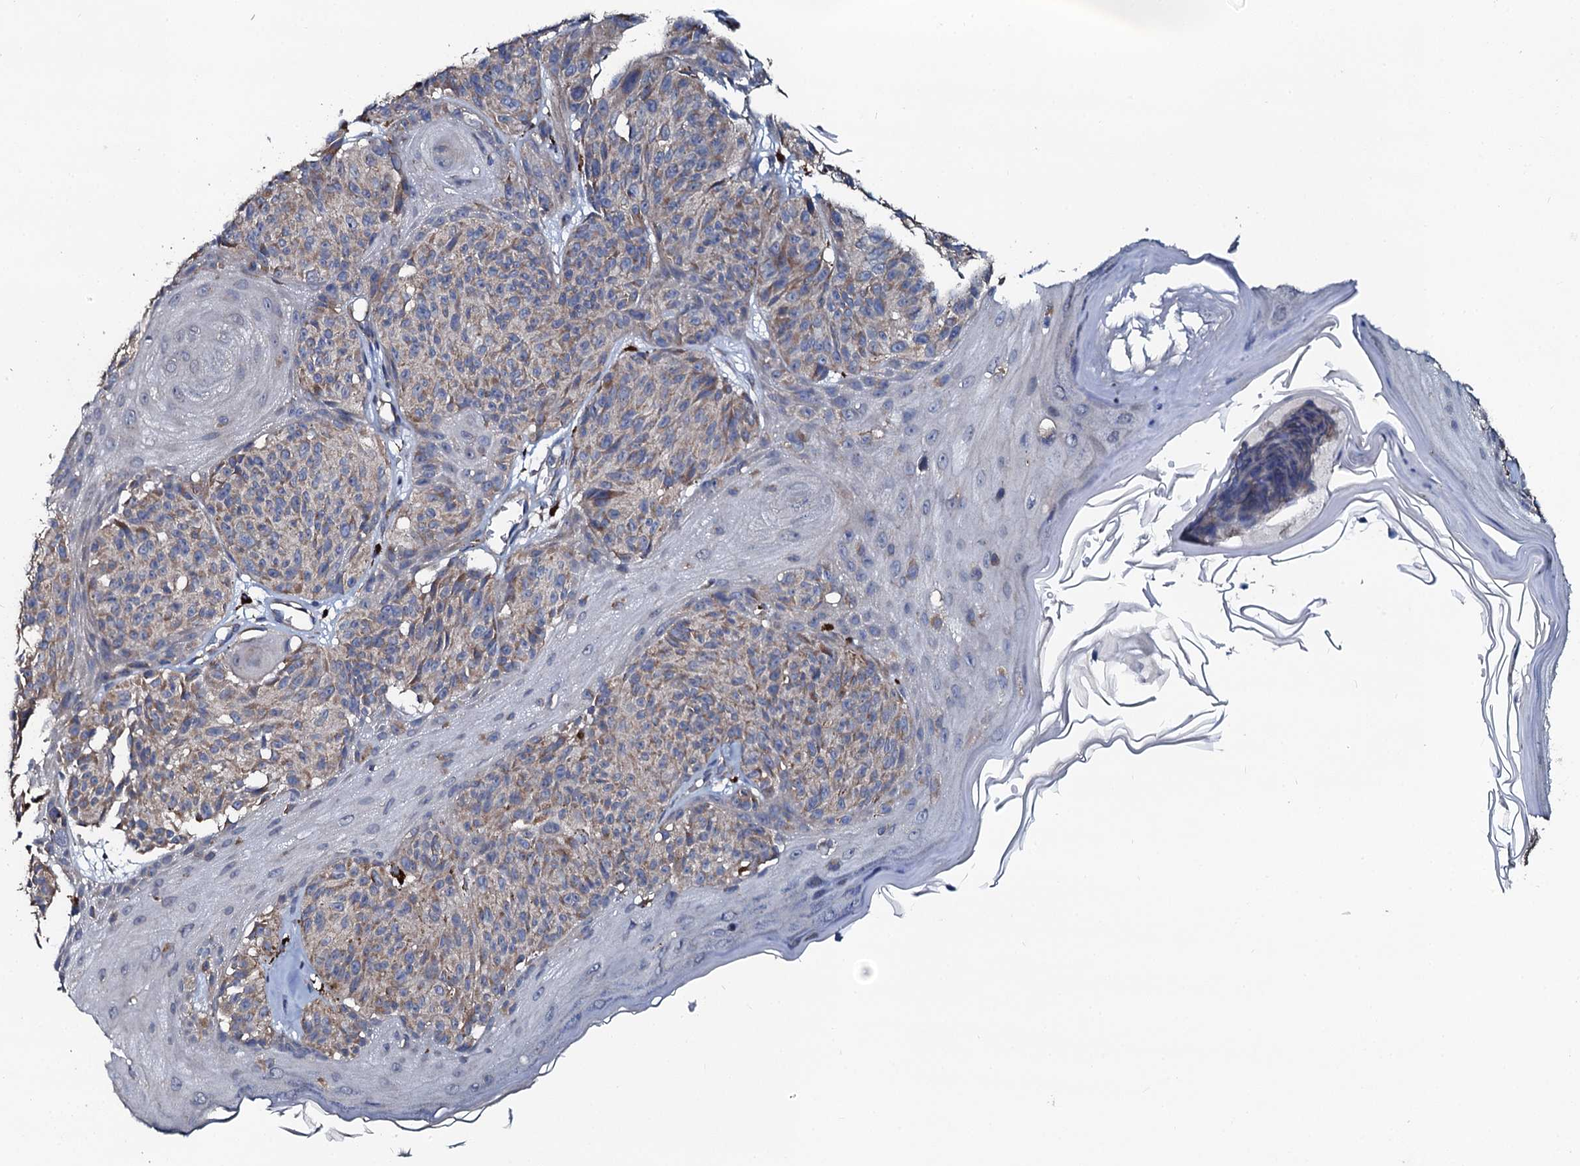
{"staining": {"intensity": "weak", "quantity": "25%-75%", "location": "cytoplasmic/membranous"}, "tissue": "melanoma", "cell_type": "Tumor cells", "image_type": "cancer", "snomed": [{"axis": "morphology", "description": "Malignant melanoma, NOS"}, {"axis": "topography", "description": "Skin"}], "caption": "Malignant melanoma was stained to show a protein in brown. There is low levels of weak cytoplasmic/membranous staining in approximately 25%-75% of tumor cells.", "gene": "GLCE", "patient": {"sex": "male", "age": 83}}